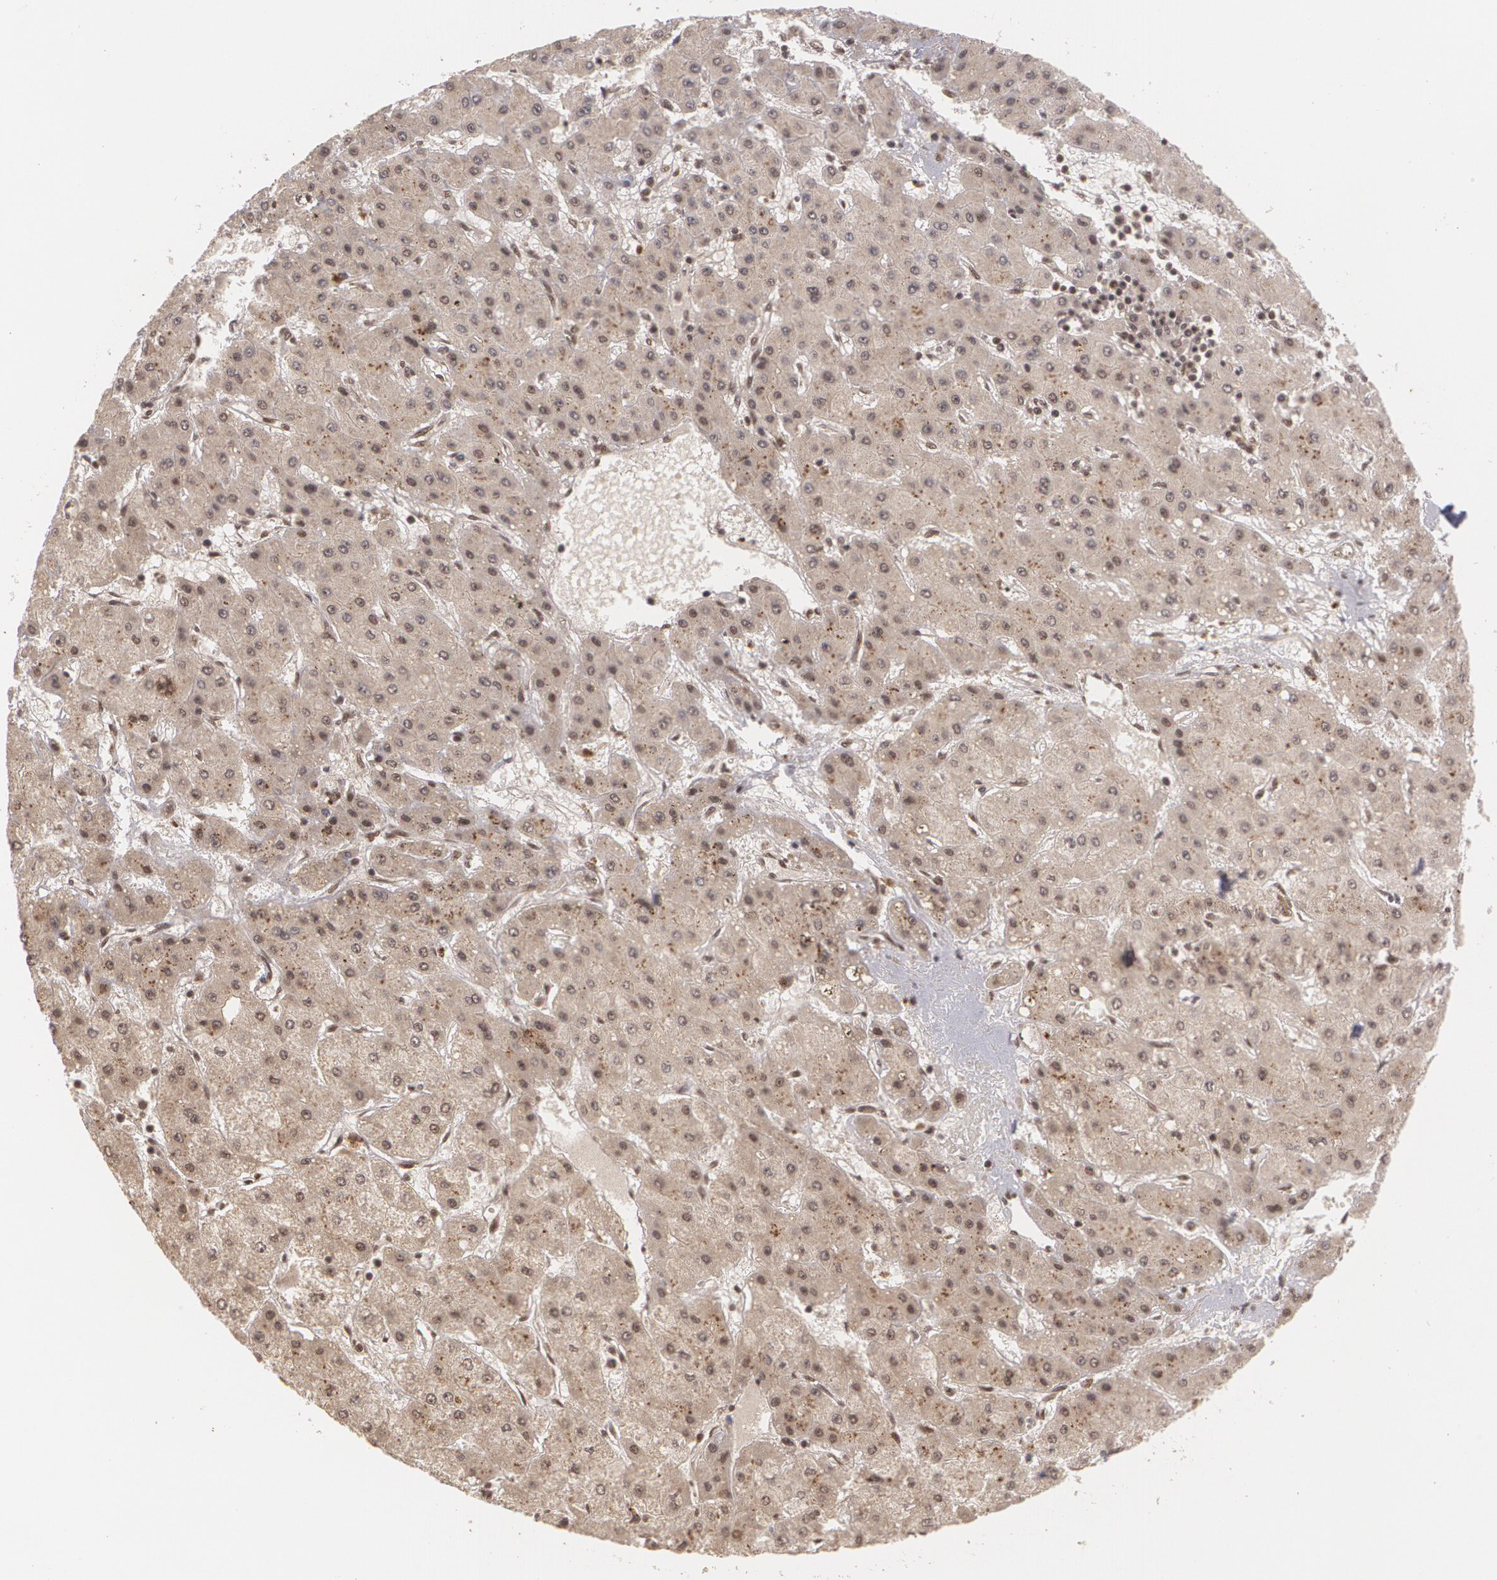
{"staining": {"intensity": "weak", "quantity": ">75%", "location": "cytoplasmic/membranous,nuclear"}, "tissue": "liver cancer", "cell_type": "Tumor cells", "image_type": "cancer", "snomed": [{"axis": "morphology", "description": "Carcinoma, Hepatocellular, NOS"}, {"axis": "topography", "description": "Liver"}], "caption": "A brown stain highlights weak cytoplasmic/membranous and nuclear expression of a protein in liver hepatocellular carcinoma tumor cells. (Stains: DAB in brown, nuclei in blue, Microscopy: brightfield microscopy at high magnification).", "gene": "RXRB", "patient": {"sex": "female", "age": 52}}